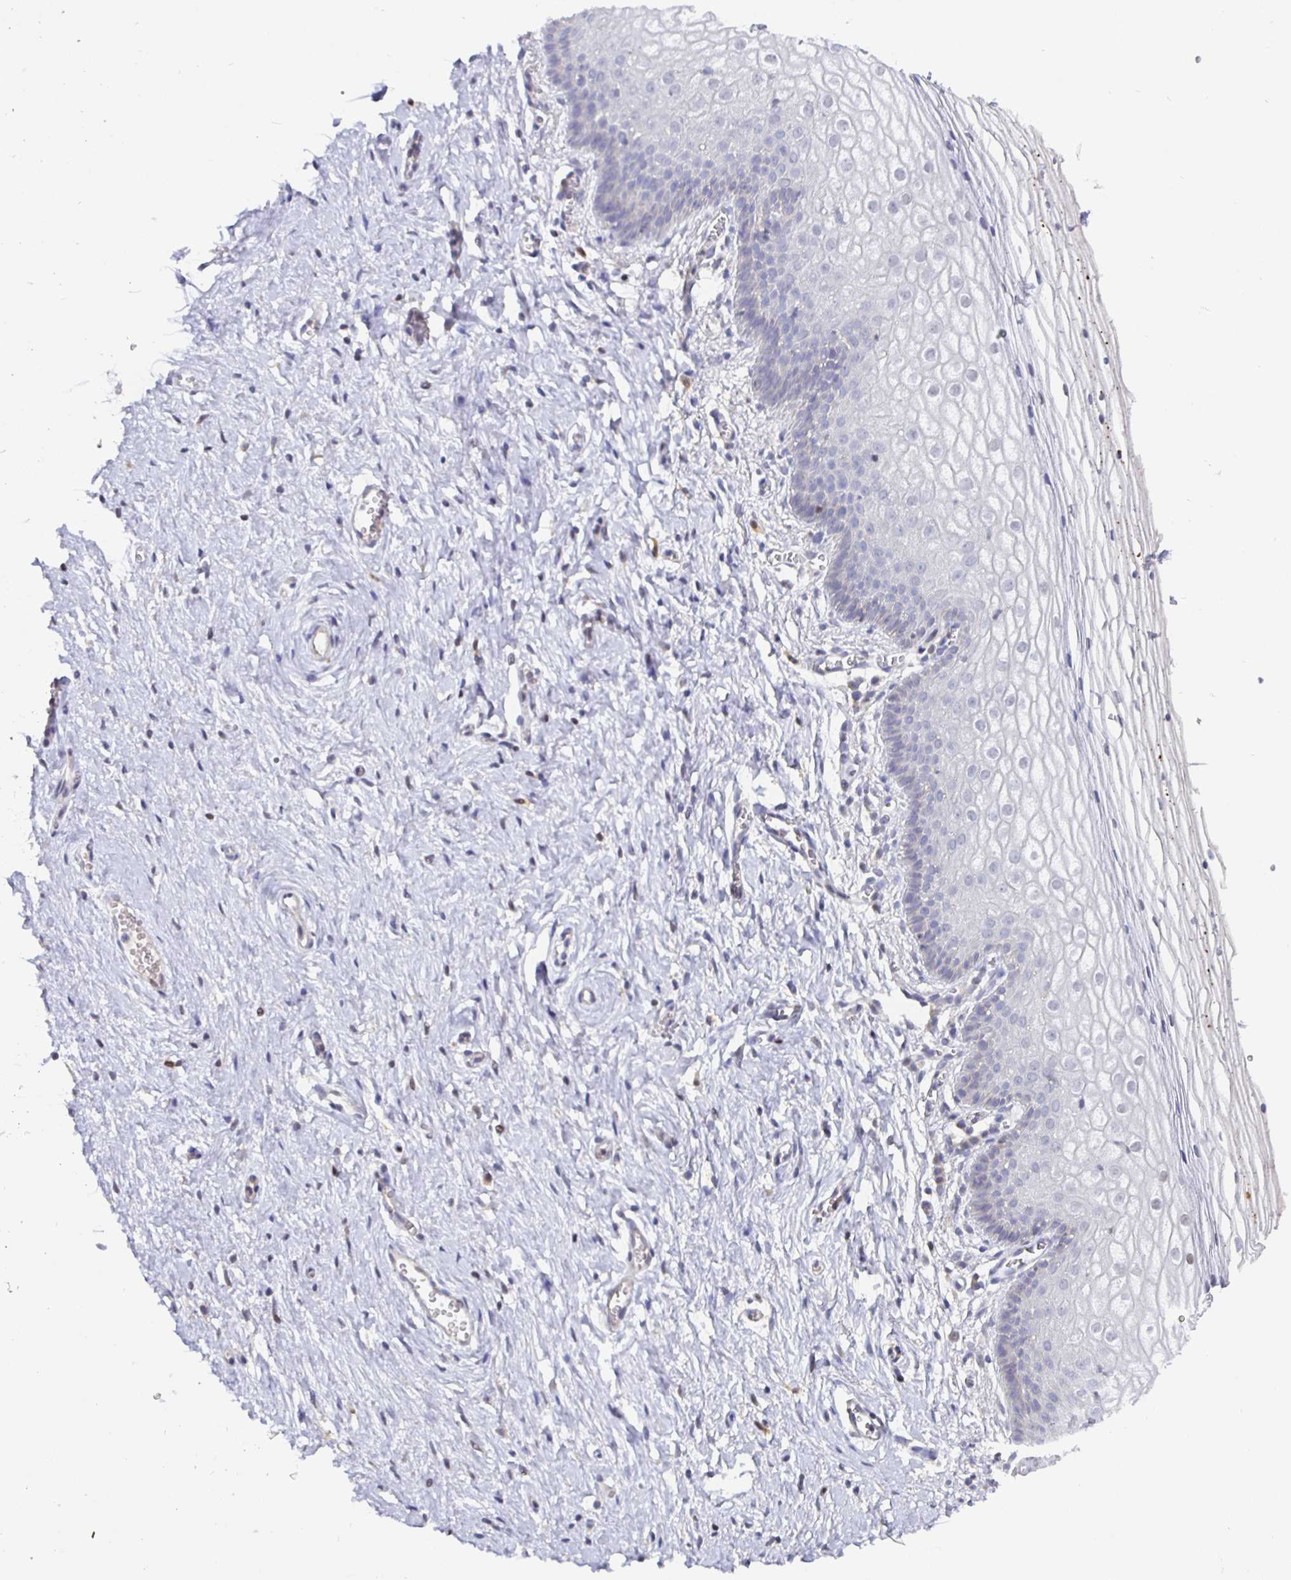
{"staining": {"intensity": "negative", "quantity": "none", "location": "none"}, "tissue": "vagina", "cell_type": "Squamous epithelial cells", "image_type": "normal", "snomed": [{"axis": "morphology", "description": "Normal tissue, NOS"}, {"axis": "topography", "description": "Vagina"}], "caption": "The immunohistochemistry (IHC) image has no significant expression in squamous epithelial cells of vagina. The staining is performed using DAB brown chromogen with nuclei counter-stained in using hematoxylin.", "gene": "SATB1", "patient": {"sex": "female", "age": 56}}